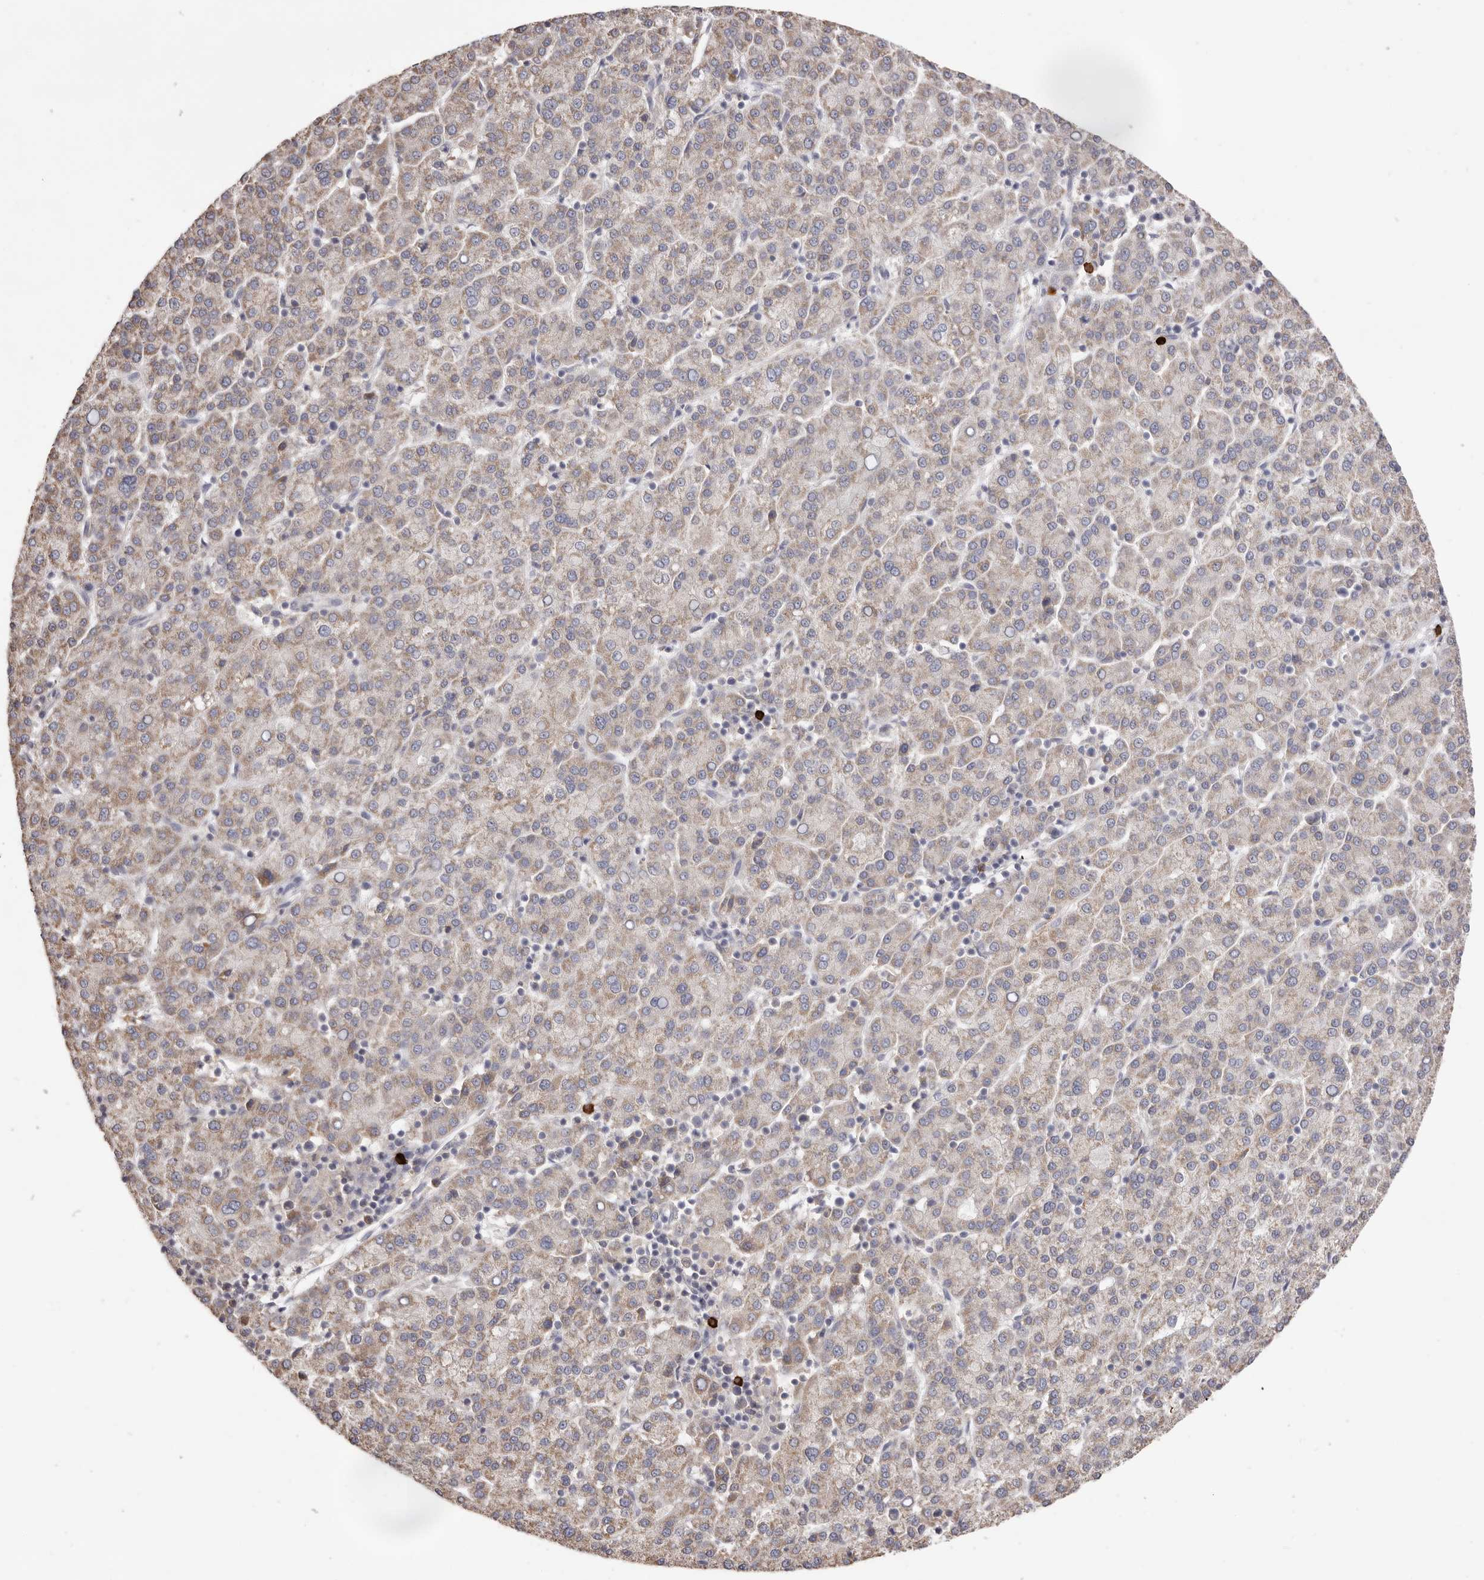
{"staining": {"intensity": "weak", "quantity": "25%-75%", "location": "cytoplasmic/membranous"}, "tissue": "liver cancer", "cell_type": "Tumor cells", "image_type": "cancer", "snomed": [{"axis": "morphology", "description": "Carcinoma, Hepatocellular, NOS"}, {"axis": "topography", "description": "Liver"}], "caption": "About 25%-75% of tumor cells in human liver hepatocellular carcinoma demonstrate weak cytoplasmic/membranous protein positivity as visualized by brown immunohistochemical staining.", "gene": "HCAR2", "patient": {"sex": "female", "age": 58}}